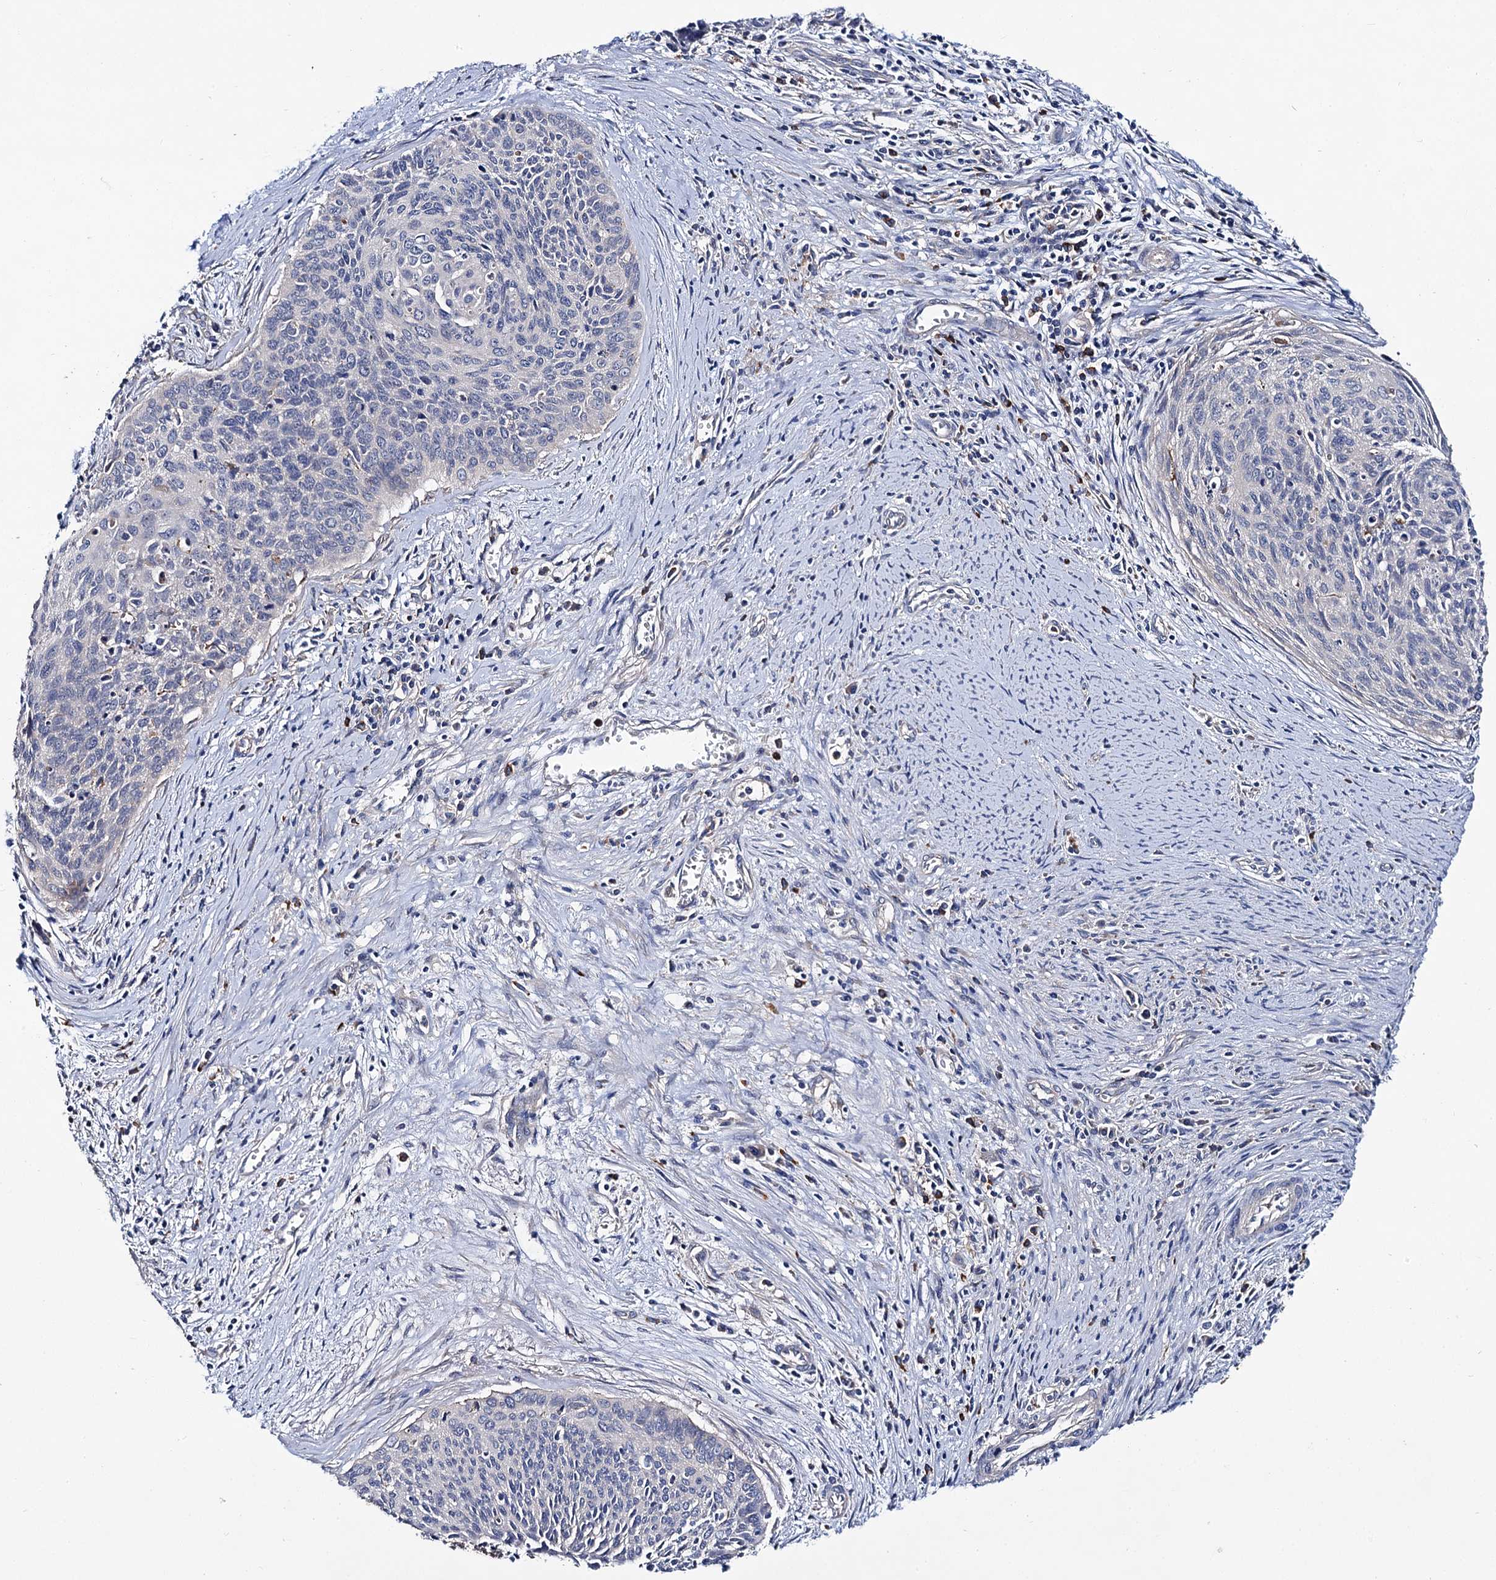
{"staining": {"intensity": "negative", "quantity": "none", "location": "none"}, "tissue": "cervical cancer", "cell_type": "Tumor cells", "image_type": "cancer", "snomed": [{"axis": "morphology", "description": "Squamous cell carcinoma, NOS"}, {"axis": "topography", "description": "Cervix"}], "caption": "Immunohistochemistry (IHC) of cervical squamous cell carcinoma demonstrates no expression in tumor cells. The staining is performed using DAB (3,3'-diaminobenzidine) brown chromogen with nuclei counter-stained in using hematoxylin.", "gene": "HVCN1", "patient": {"sex": "female", "age": 55}}